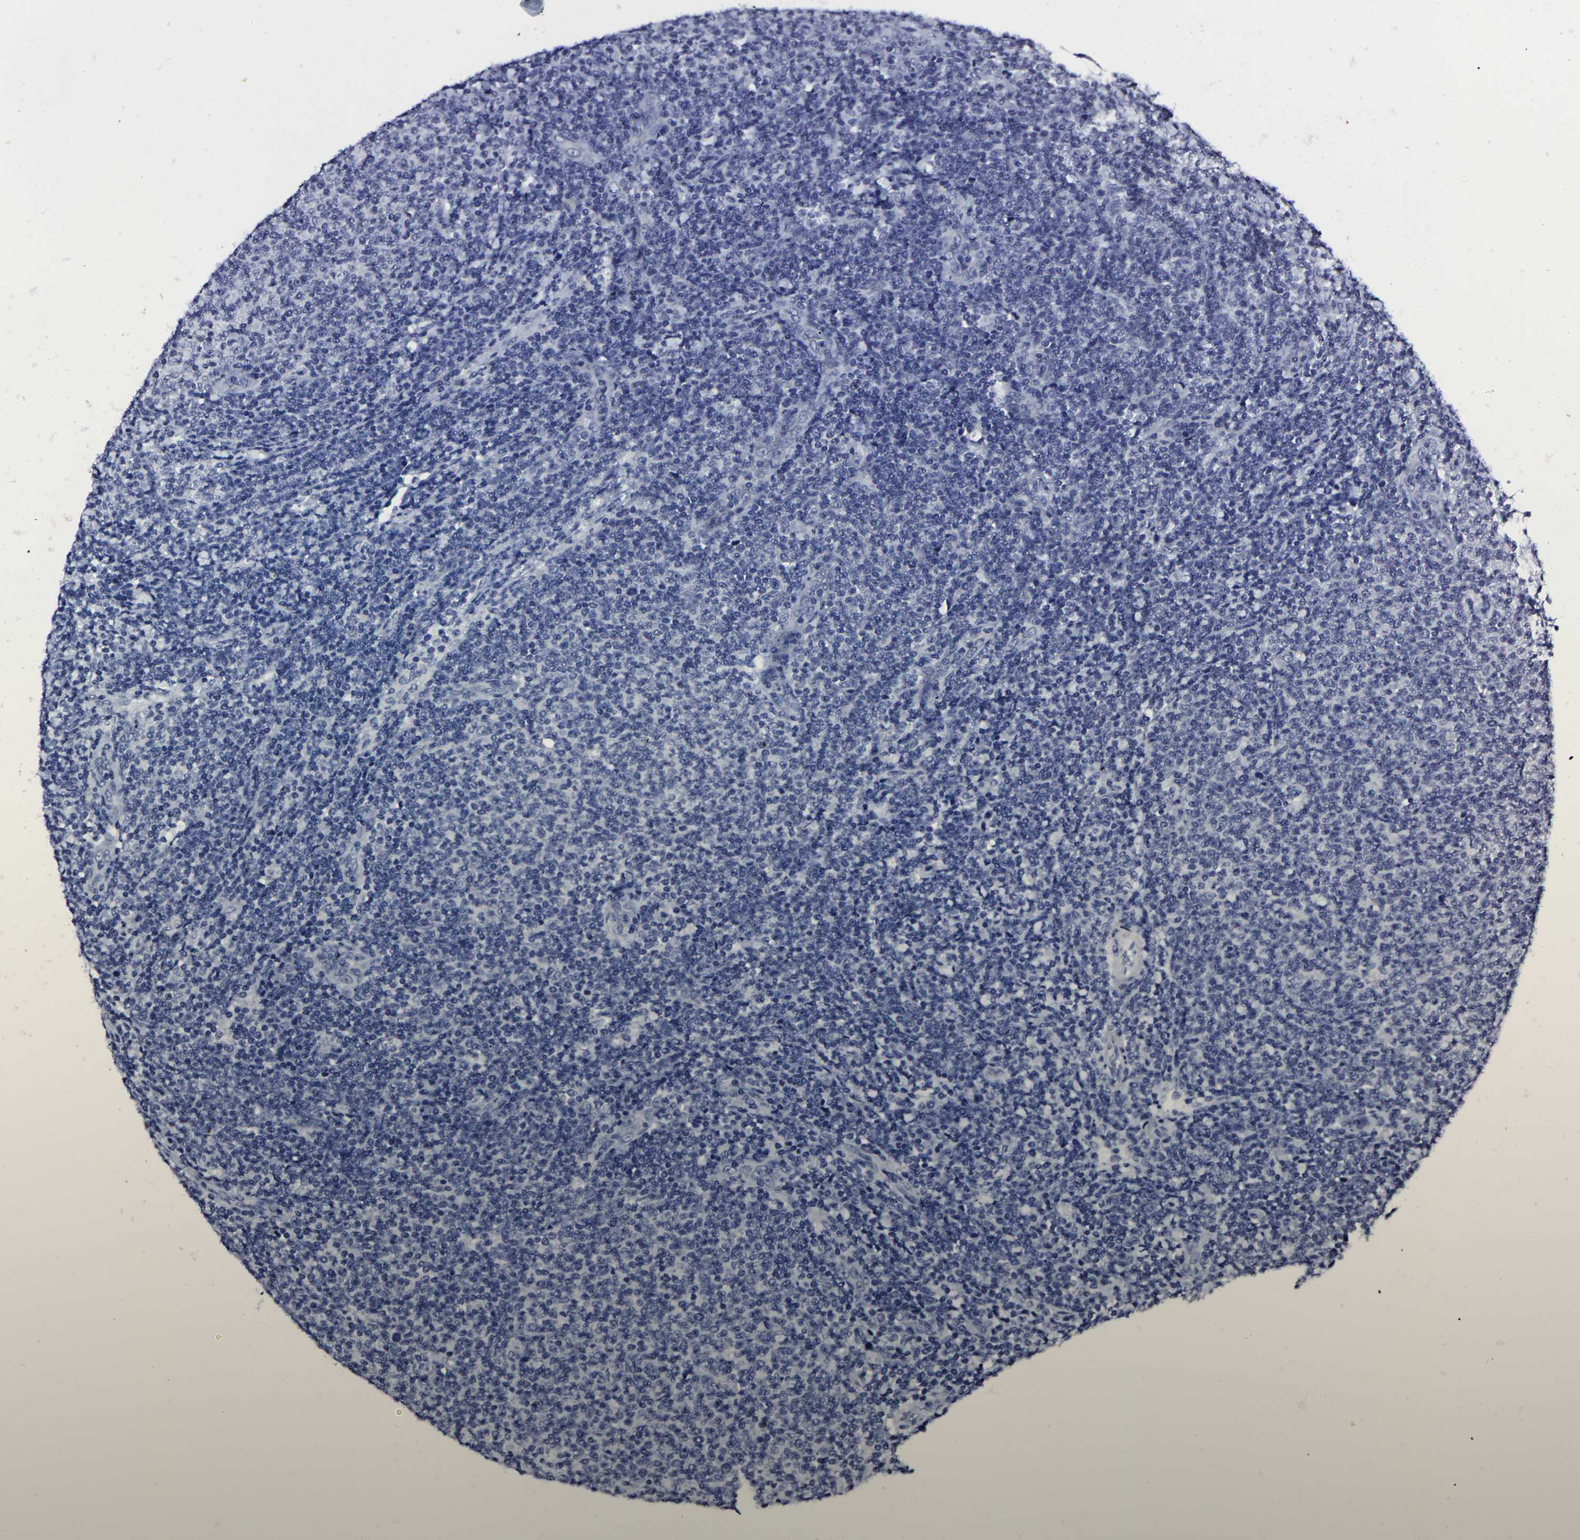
{"staining": {"intensity": "negative", "quantity": "none", "location": "none"}, "tissue": "lymphoma", "cell_type": "Tumor cells", "image_type": "cancer", "snomed": [{"axis": "morphology", "description": "Malignant lymphoma, non-Hodgkin's type, Low grade"}, {"axis": "topography", "description": "Lymph node"}], "caption": "Micrograph shows no protein positivity in tumor cells of lymphoma tissue.", "gene": "MSANTD4", "patient": {"sex": "male", "age": 66}}